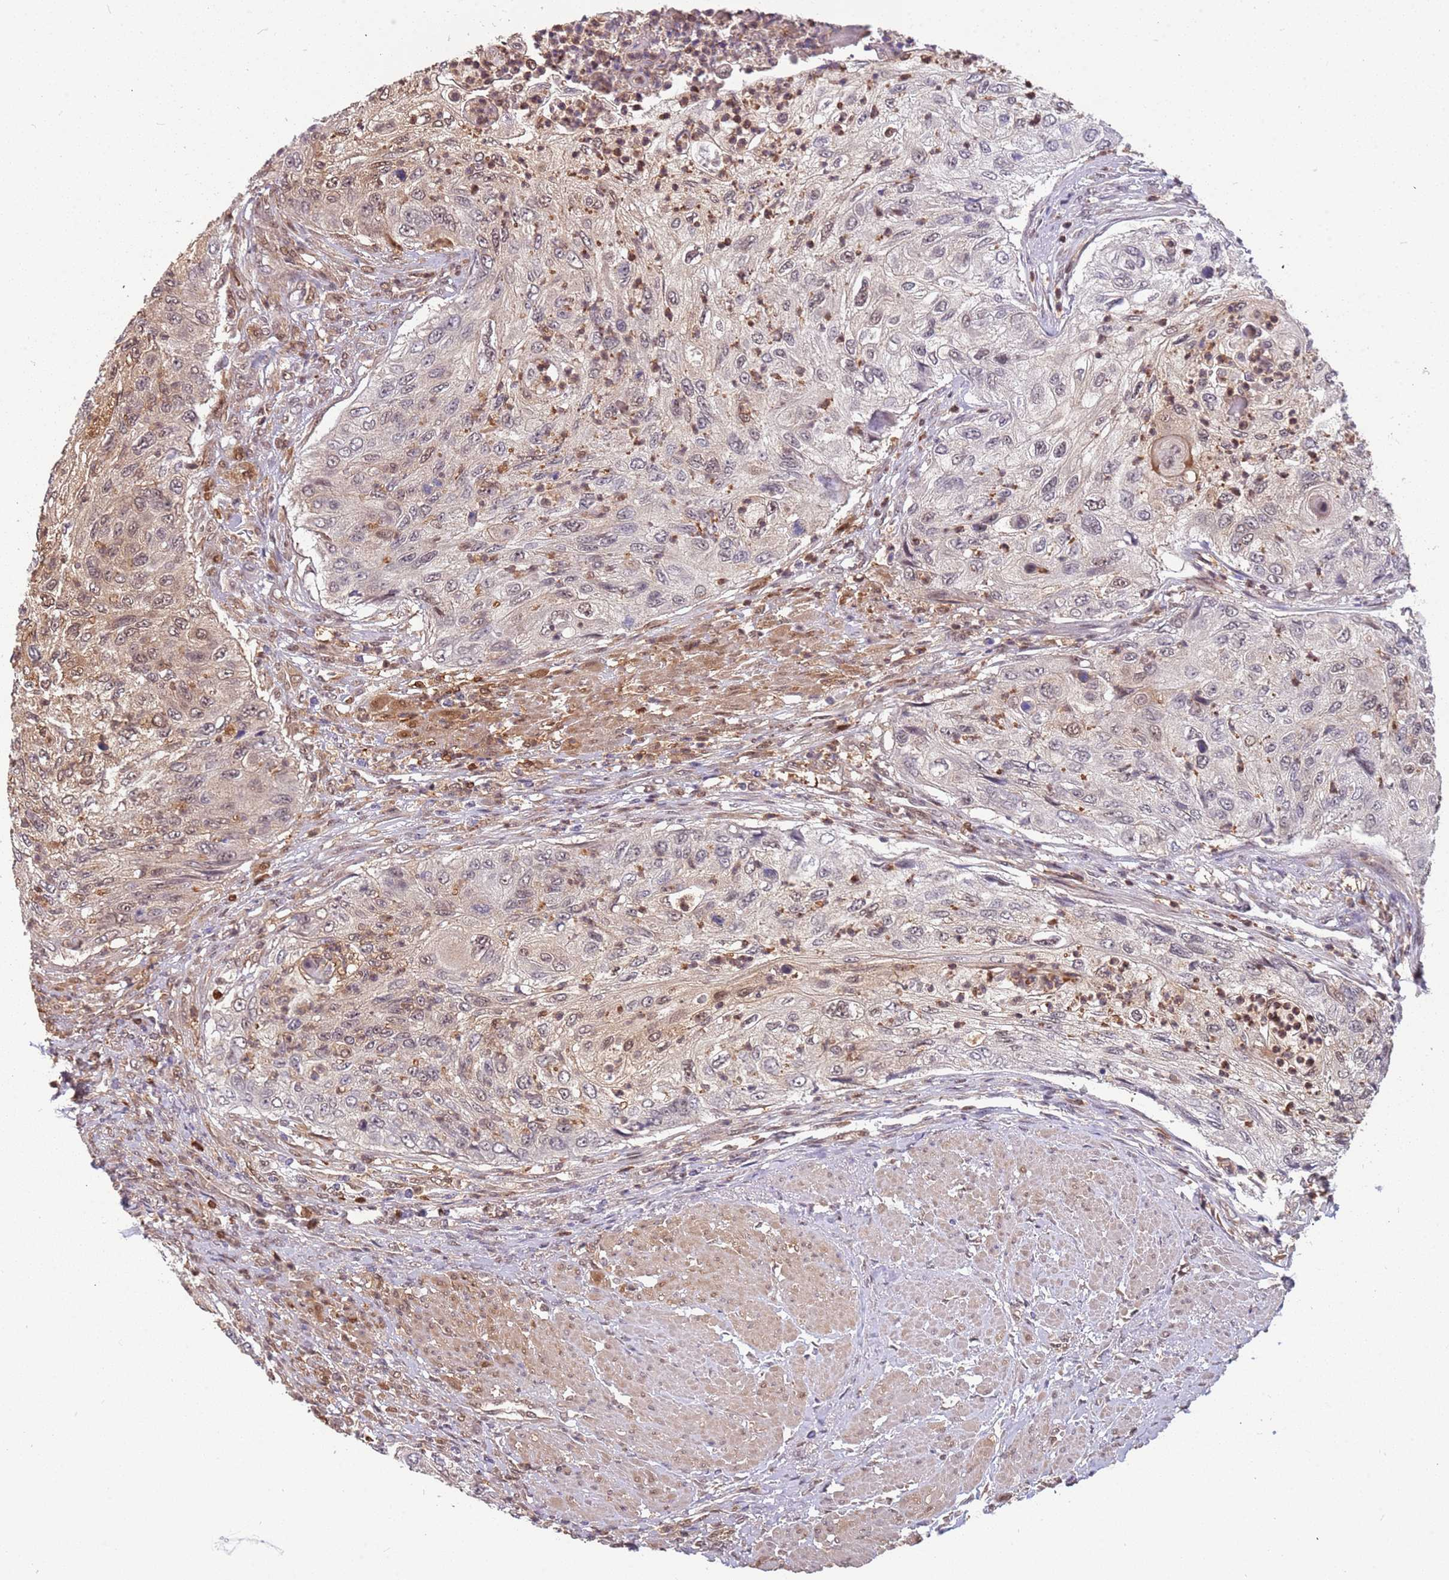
{"staining": {"intensity": "weak", "quantity": "25%-75%", "location": "nuclear"}, "tissue": "urothelial cancer", "cell_type": "Tumor cells", "image_type": "cancer", "snomed": [{"axis": "morphology", "description": "Urothelial carcinoma, High grade"}, {"axis": "topography", "description": "Urinary bladder"}], "caption": "Weak nuclear protein staining is appreciated in approximately 25%-75% of tumor cells in high-grade urothelial carcinoma.", "gene": "GBP2", "patient": {"sex": "female", "age": 60}}